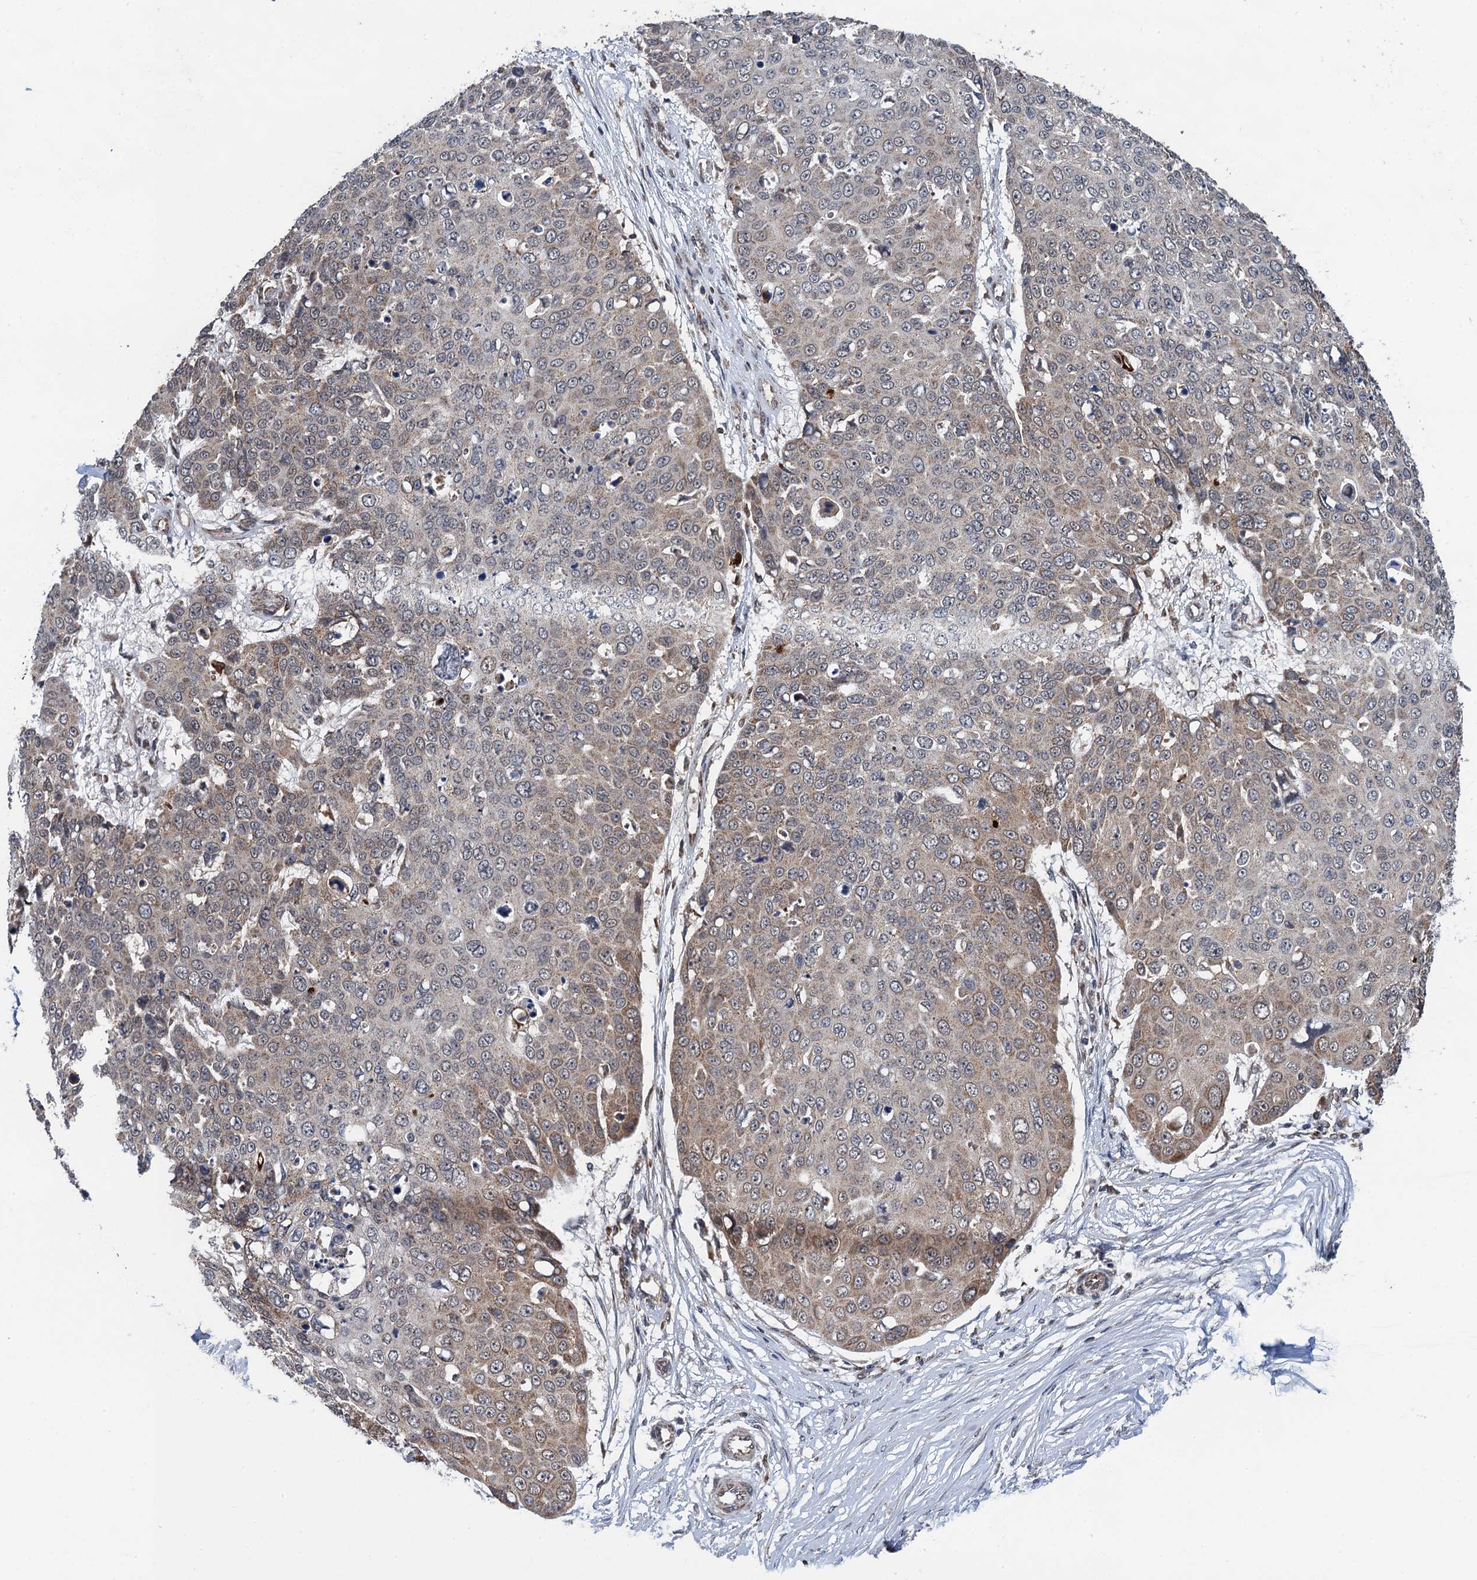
{"staining": {"intensity": "weak", "quantity": "<25%", "location": "cytoplasmic/membranous"}, "tissue": "skin cancer", "cell_type": "Tumor cells", "image_type": "cancer", "snomed": [{"axis": "morphology", "description": "Squamous cell carcinoma, NOS"}, {"axis": "topography", "description": "Skin"}], "caption": "Tumor cells are negative for protein expression in human skin cancer.", "gene": "CMPK2", "patient": {"sex": "male", "age": 71}}